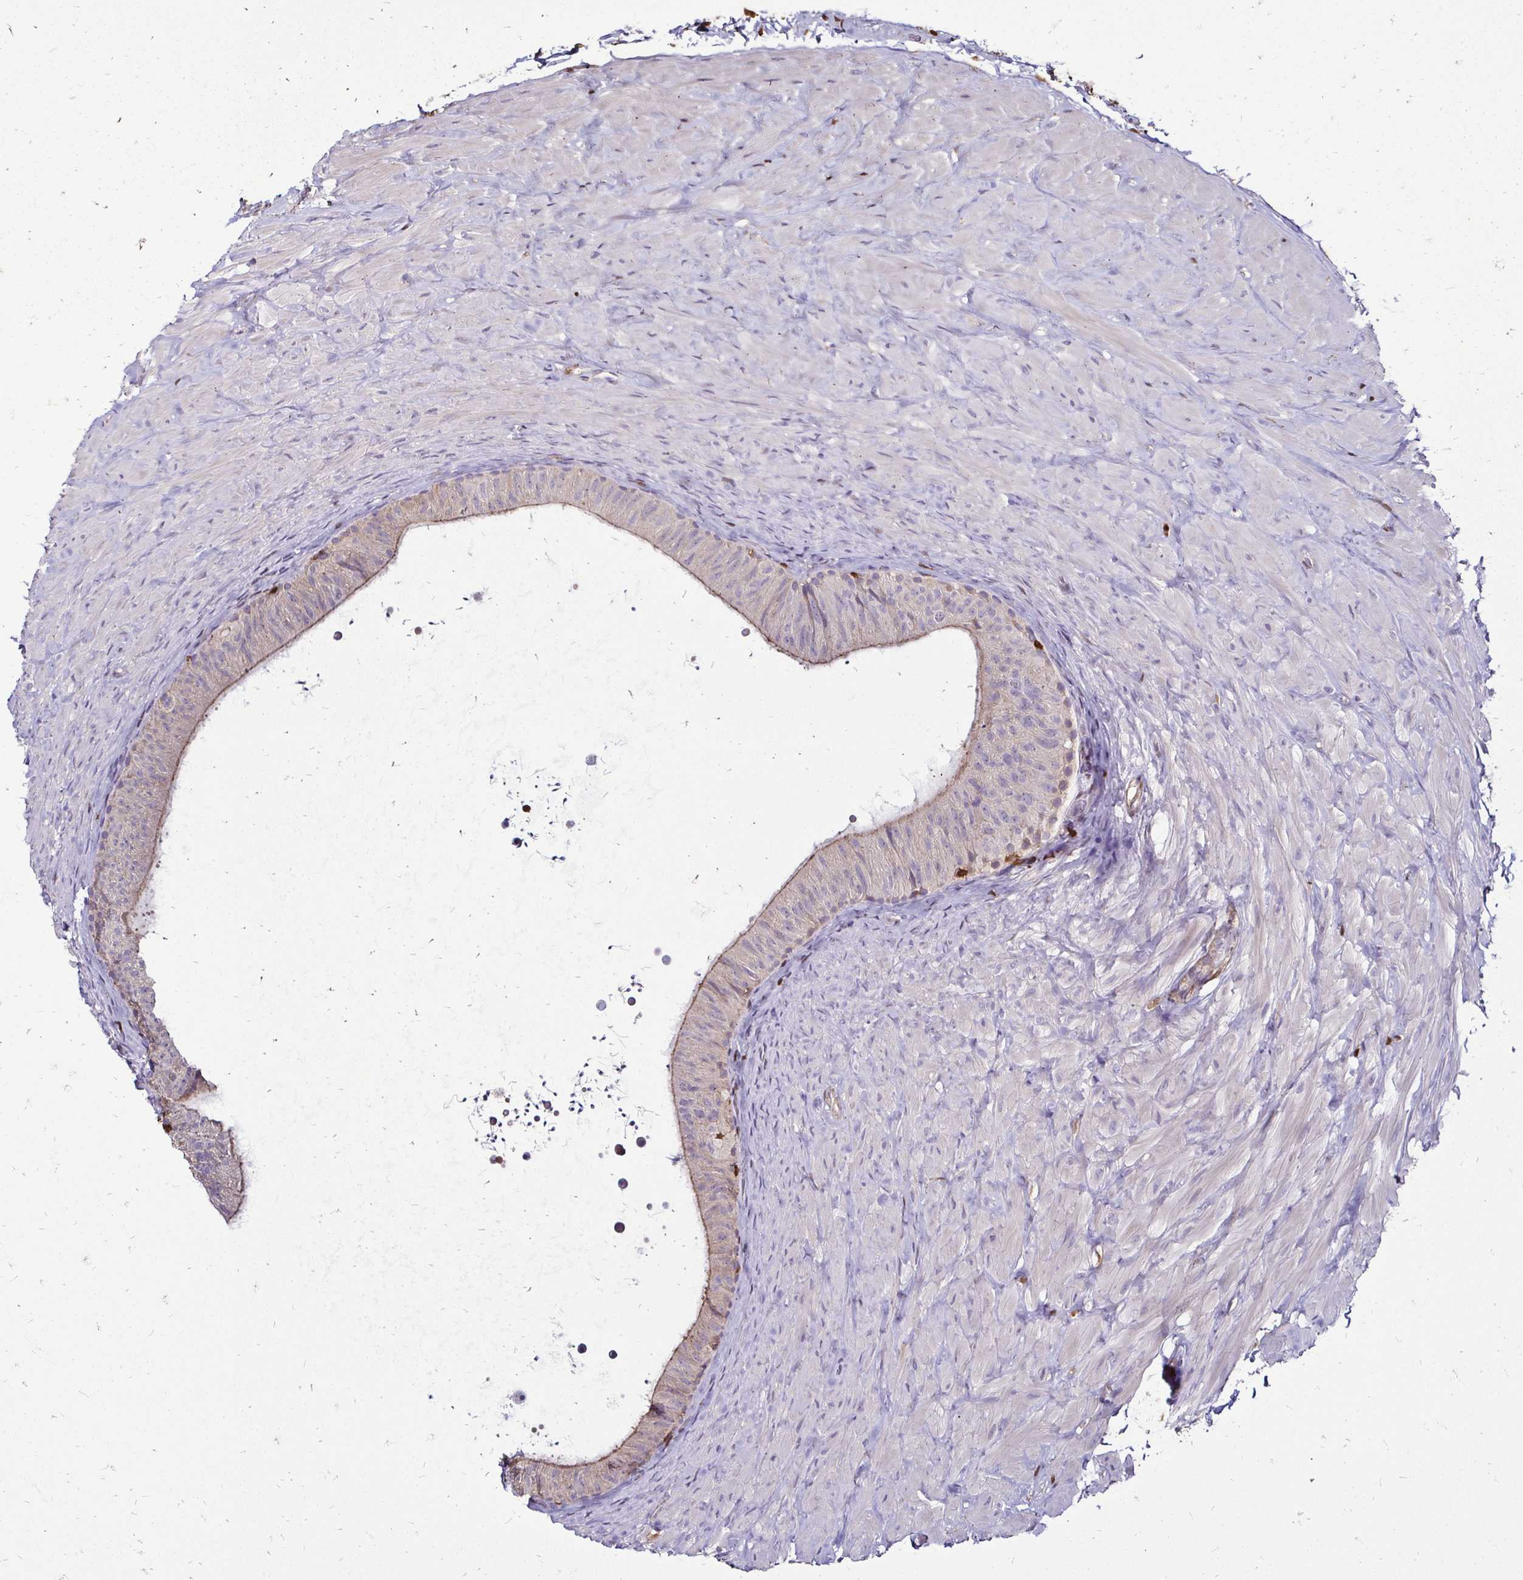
{"staining": {"intensity": "negative", "quantity": "none", "location": "none"}, "tissue": "epididymis", "cell_type": "Glandular cells", "image_type": "normal", "snomed": [{"axis": "morphology", "description": "Normal tissue, NOS"}, {"axis": "topography", "description": "Epididymis, spermatic cord, NOS"}, {"axis": "topography", "description": "Epididymis"}], "caption": "A micrograph of epididymis stained for a protein reveals no brown staining in glandular cells. Brightfield microscopy of IHC stained with DAB (brown) and hematoxylin (blue), captured at high magnification.", "gene": "ZFP1", "patient": {"sex": "male", "age": 31}}